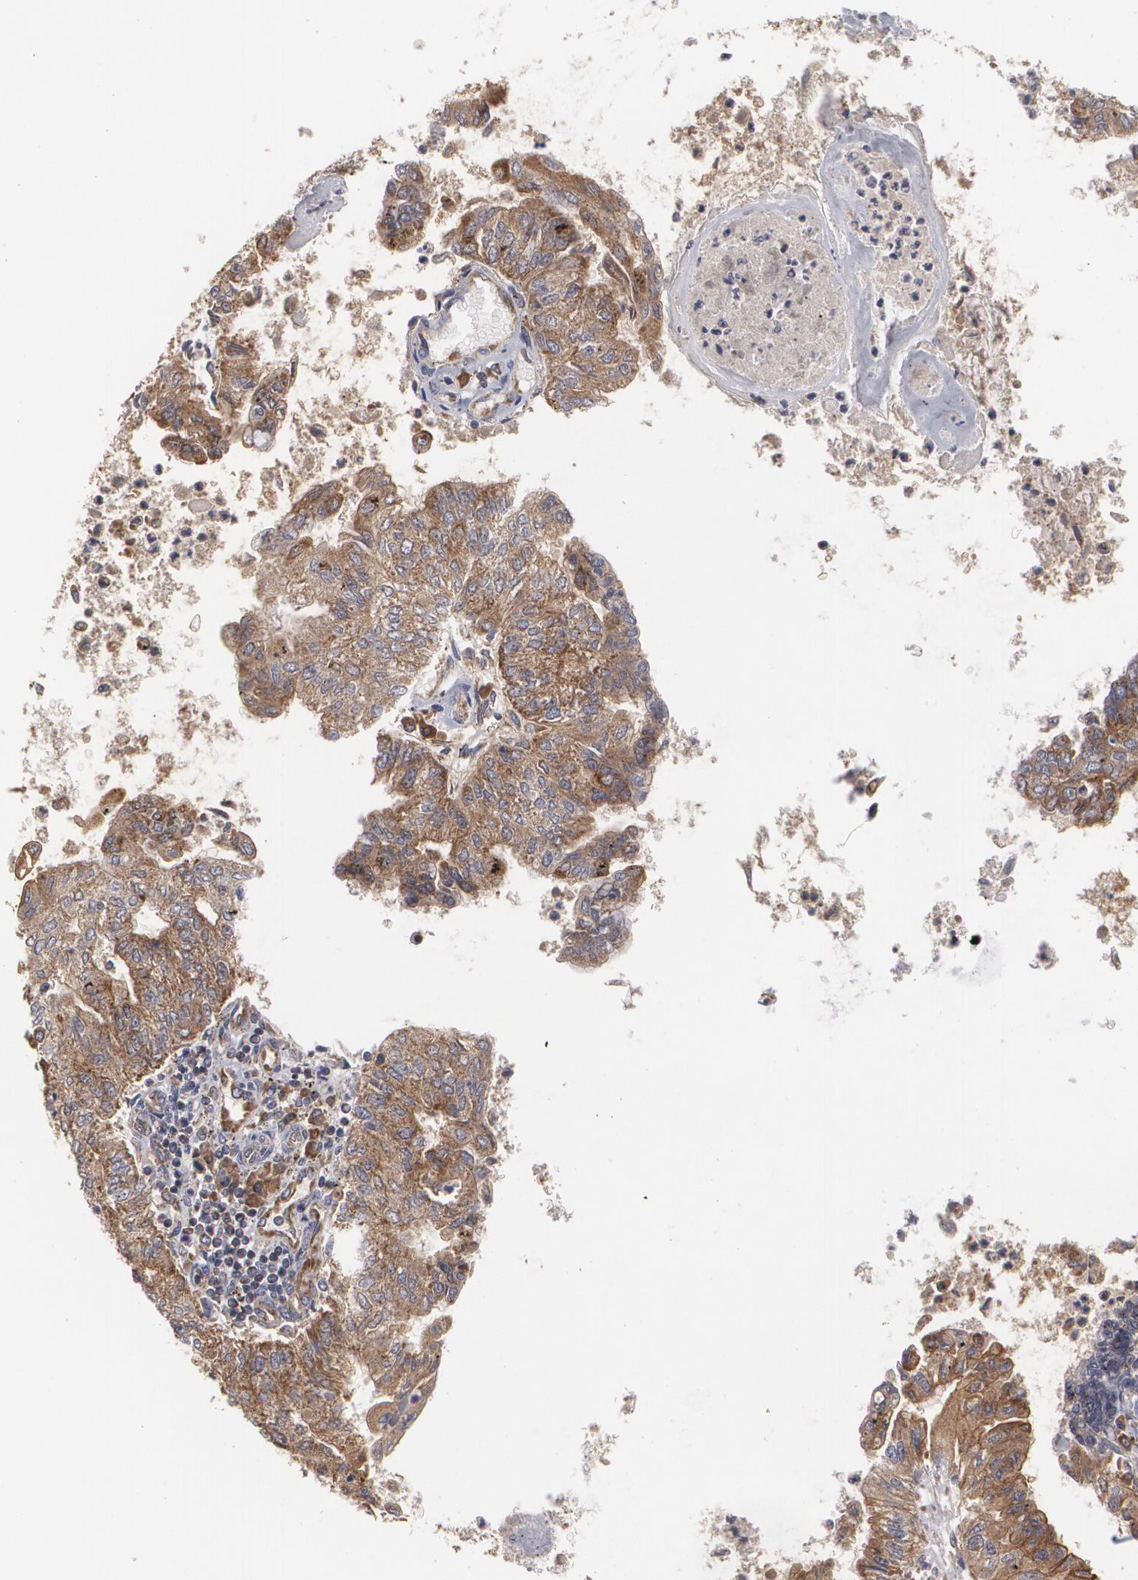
{"staining": {"intensity": "moderate", "quantity": ">75%", "location": "cytoplasmic/membranous"}, "tissue": "endometrial cancer", "cell_type": "Tumor cells", "image_type": "cancer", "snomed": [{"axis": "morphology", "description": "Adenocarcinoma, NOS"}, {"axis": "topography", "description": "Endometrium"}], "caption": "IHC staining of adenocarcinoma (endometrial), which reveals medium levels of moderate cytoplasmic/membranous positivity in approximately >75% of tumor cells indicating moderate cytoplasmic/membranous protein staining. The staining was performed using DAB (brown) for protein detection and nuclei were counterstained in hematoxylin (blue).", "gene": "BMP6", "patient": {"sex": "female", "age": 59}}